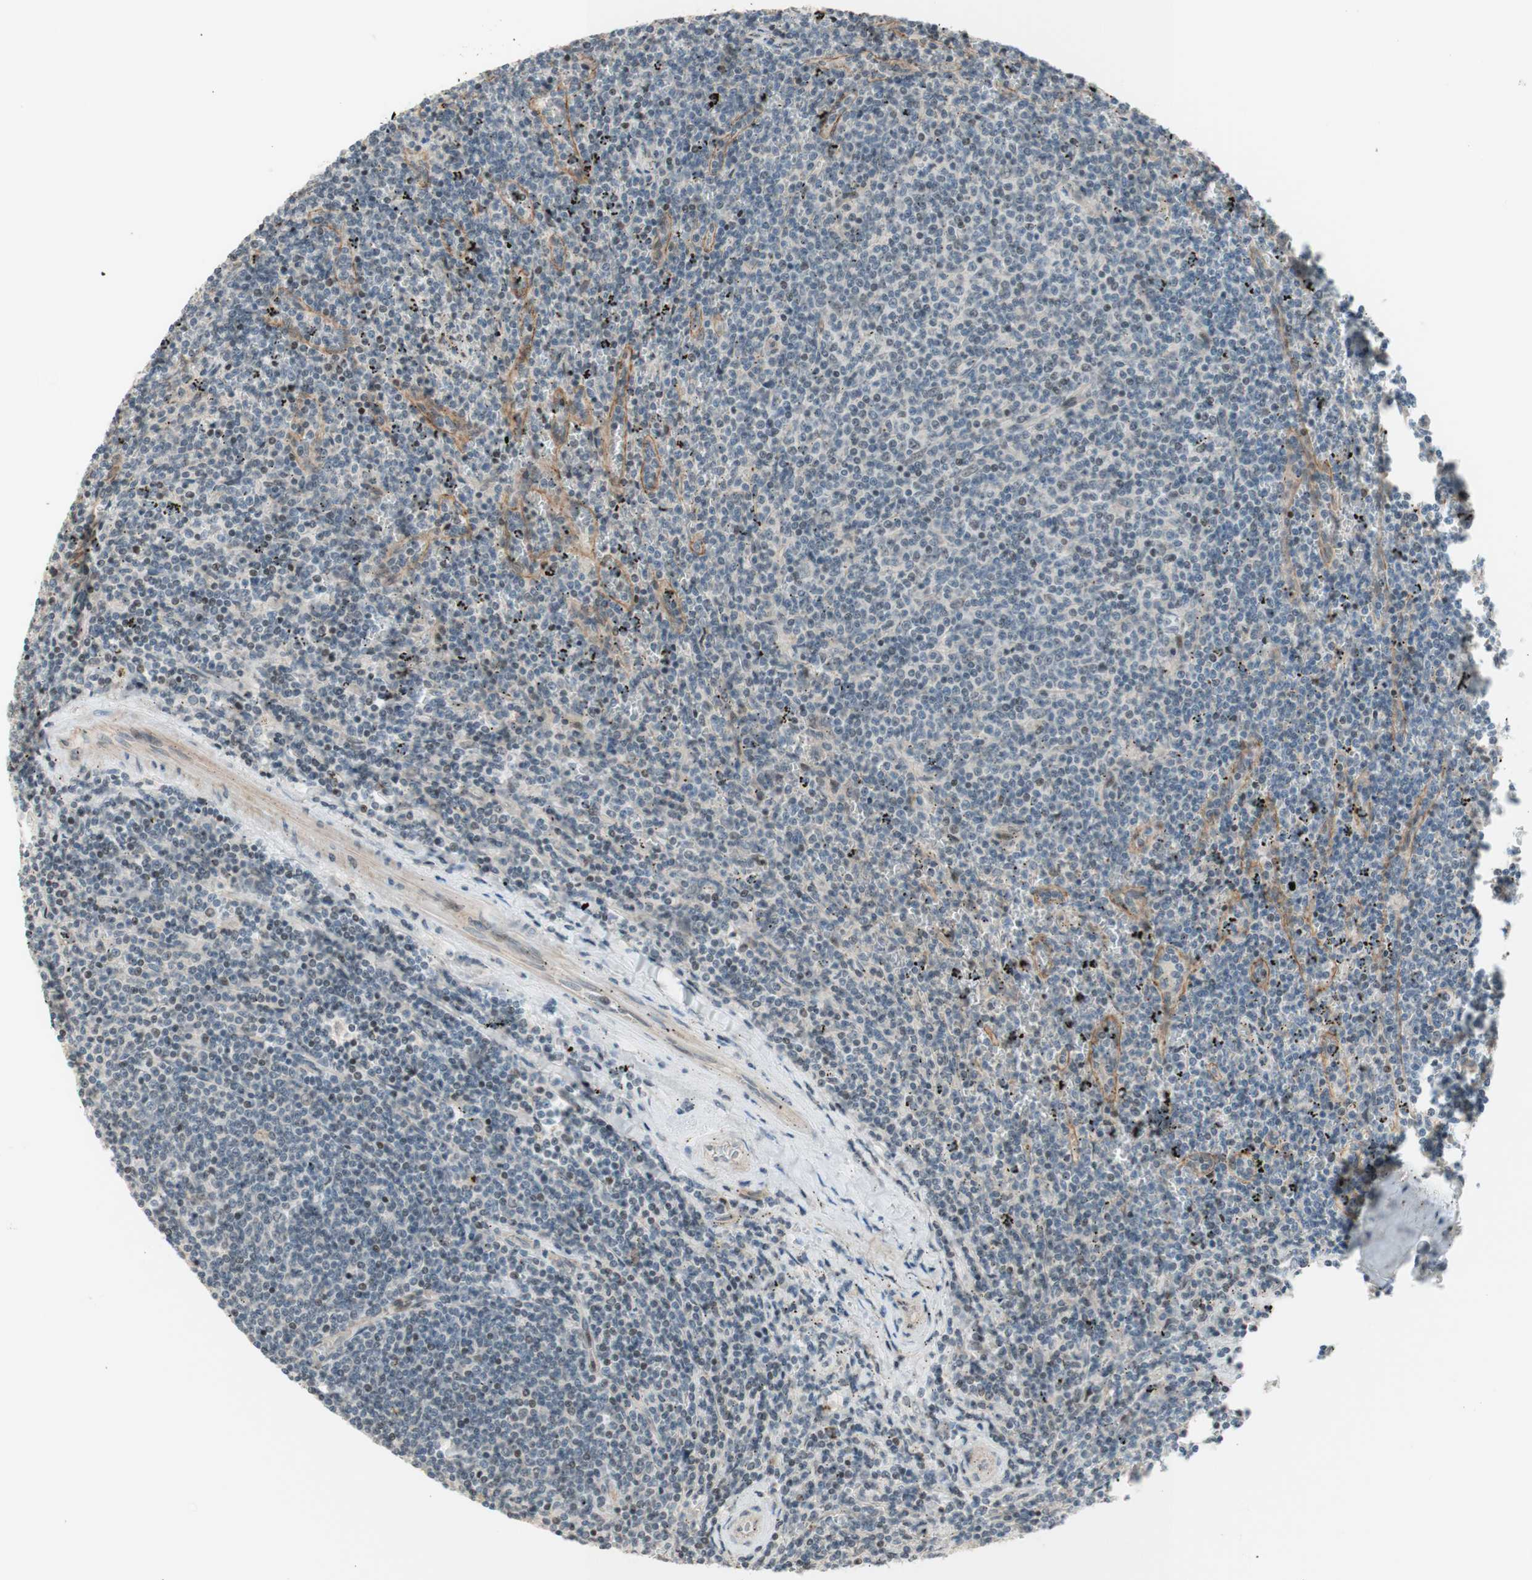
{"staining": {"intensity": "weak", "quantity": "<25%", "location": "nuclear"}, "tissue": "lymphoma", "cell_type": "Tumor cells", "image_type": "cancer", "snomed": [{"axis": "morphology", "description": "Malignant lymphoma, non-Hodgkin's type, Low grade"}, {"axis": "topography", "description": "Spleen"}], "caption": "Immunohistochemistry of human lymphoma reveals no staining in tumor cells. (DAB (3,3'-diaminobenzidine) IHC visualized using brightfield microscopy, high magnification).", "gene": "JPH1", "patient": {"sex": "female", "age": 50}}